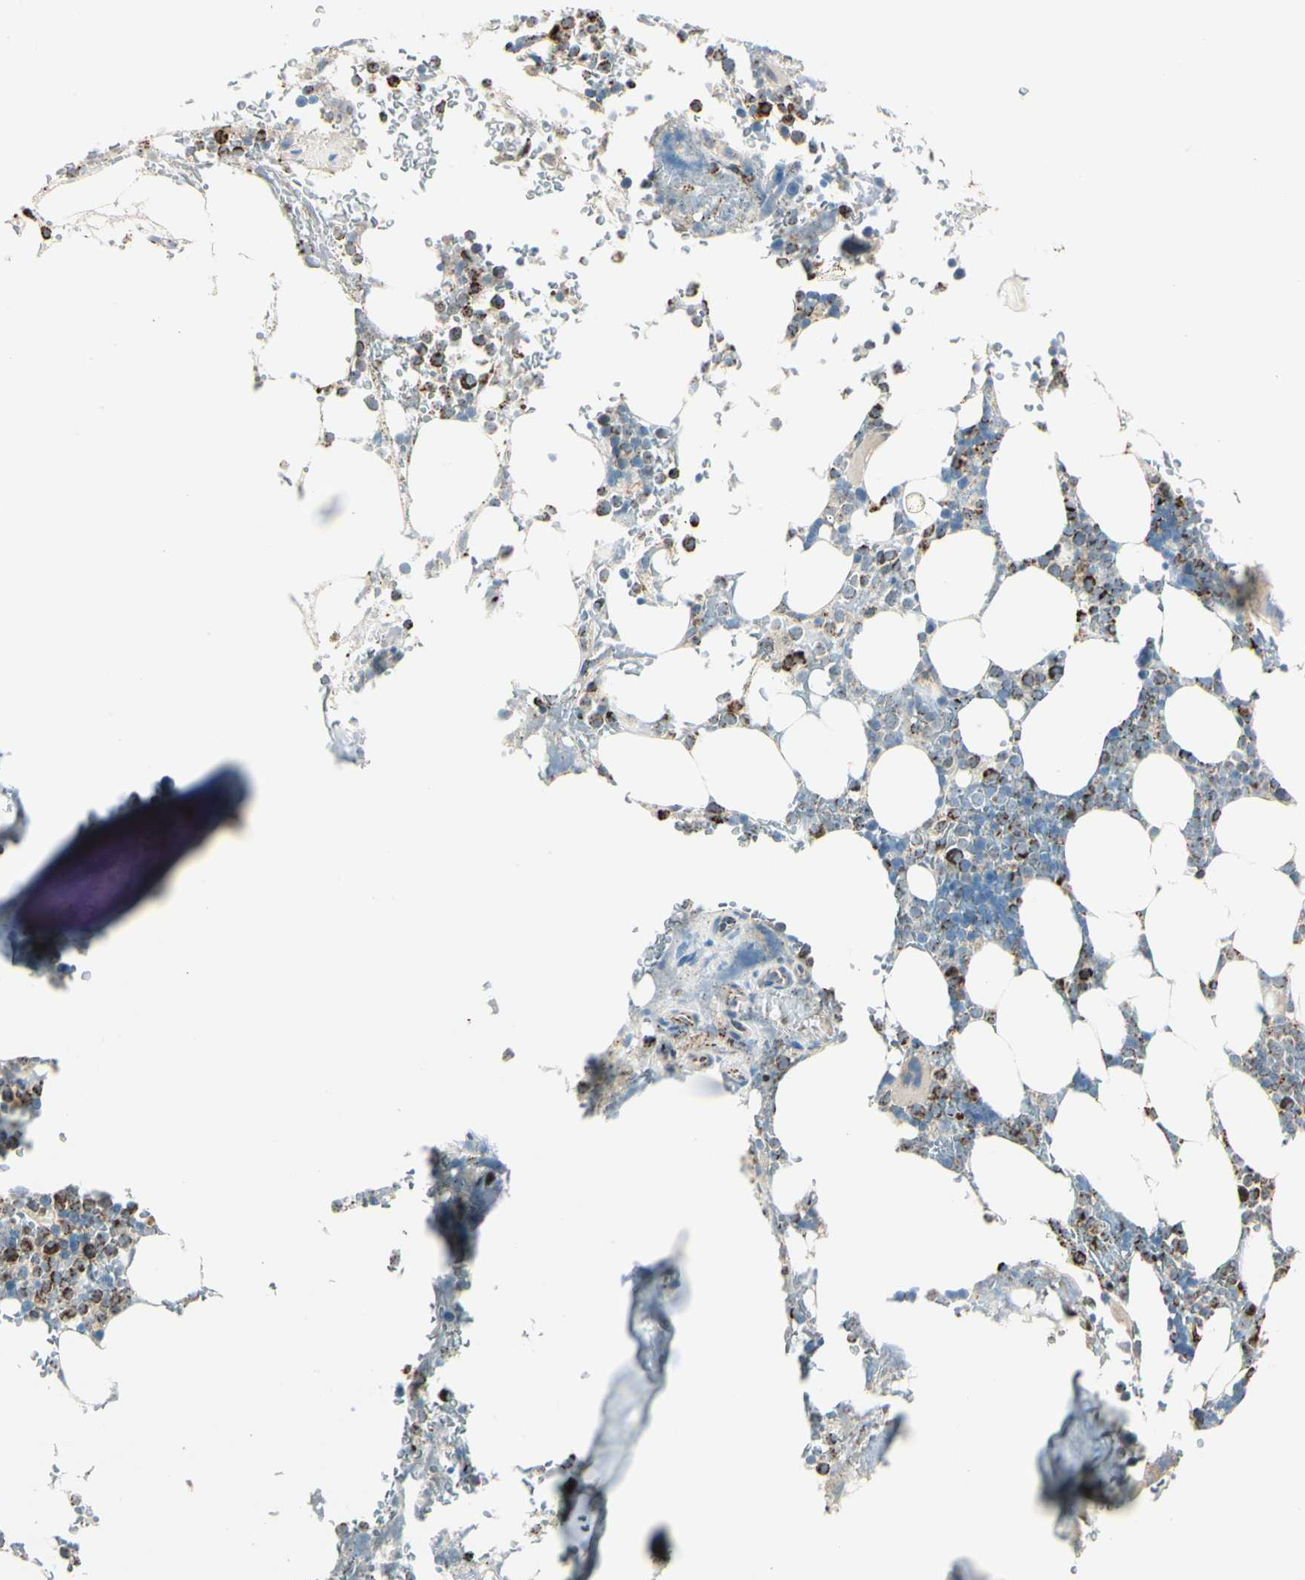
{"staining": {"intensity": "moderate", "quantity": "<25%", "location": "cytoplasmic/membranous"}, "tissue": "bone marrow", "cell_type": "Hematopoietic cells", "image_type": "normal", "snomed": [{"axis": "morphology", "description": "Normal tissue, NOS"}, {"axis": "topography", "description": "Bone marrow"}], "caption": "IHC staining of normal bone marrow, which reveals low levels of moderate cytoplasmic/membranous expression in about <25% of hematopoietic cells indicating moderate cytoplasmic/membranous protein staining. The staining was performed using DAB (3,3'-diaminobenzidine) (brown) for protein detection and nuclei were counterstained in hematoxylin (blue).", "gene": "ME2", "patient": {"sex": "female", "age": 73}}